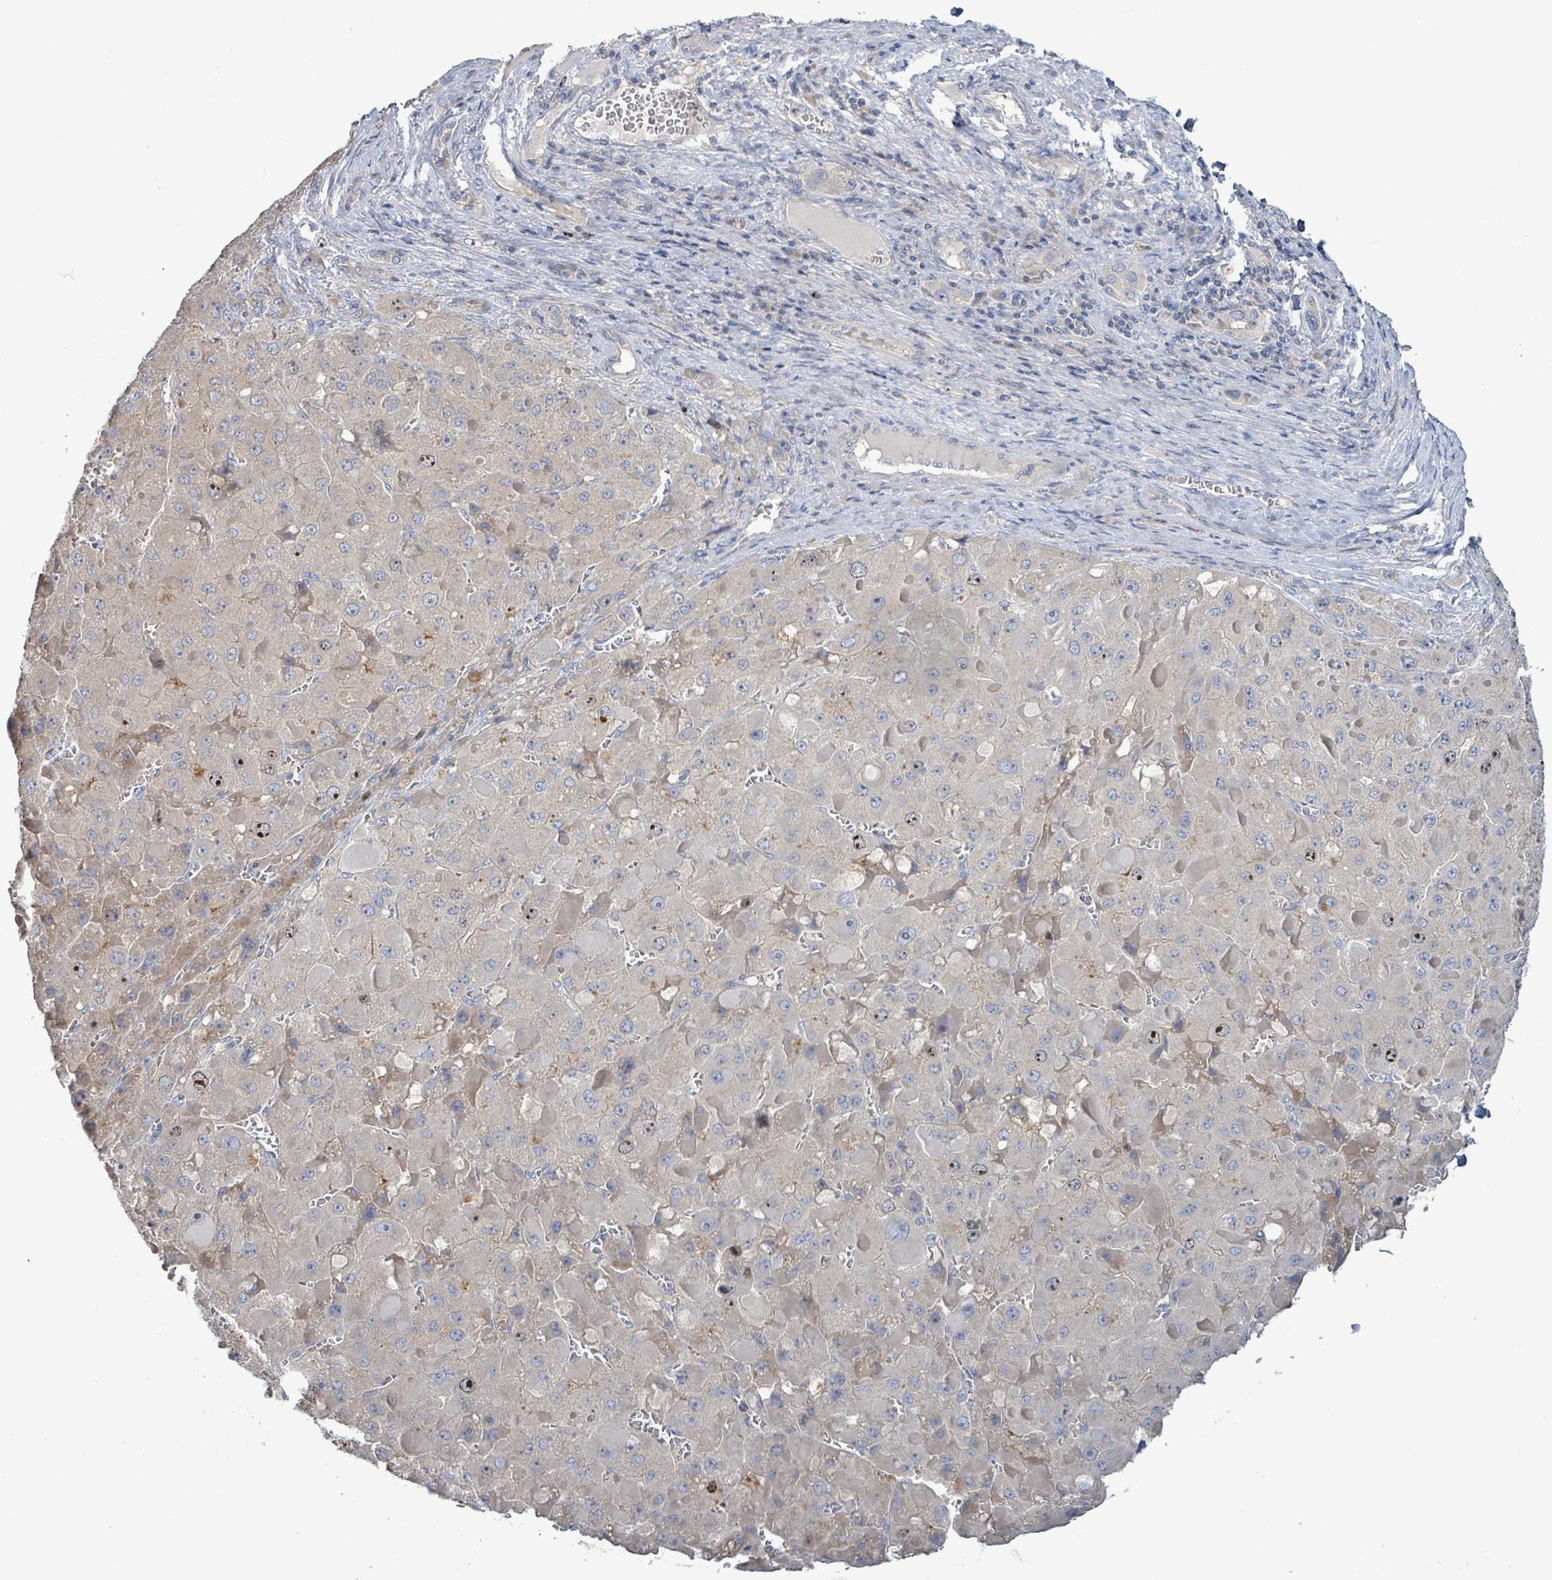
{"staining": {"intensity": "moderate", "quantity": "<25%", "location": "nuclear"}, "tissue": "liver cancer", "cell_type": "Tumor cells", "image_type": "cancer", "snomed": [{"axis": "morphology", "description": "Carcinoma, Hepatocellular, NOS"}, {"axis": "topography", "description": "Liver"}], "caption": "Protein staining of liver hepatocellular carcinoma tissue displays moderate nuclear positivity in approximately <25% of tumor cells.", "gene": "KRAS", "patient": {"sex": "female", "age": 73}}